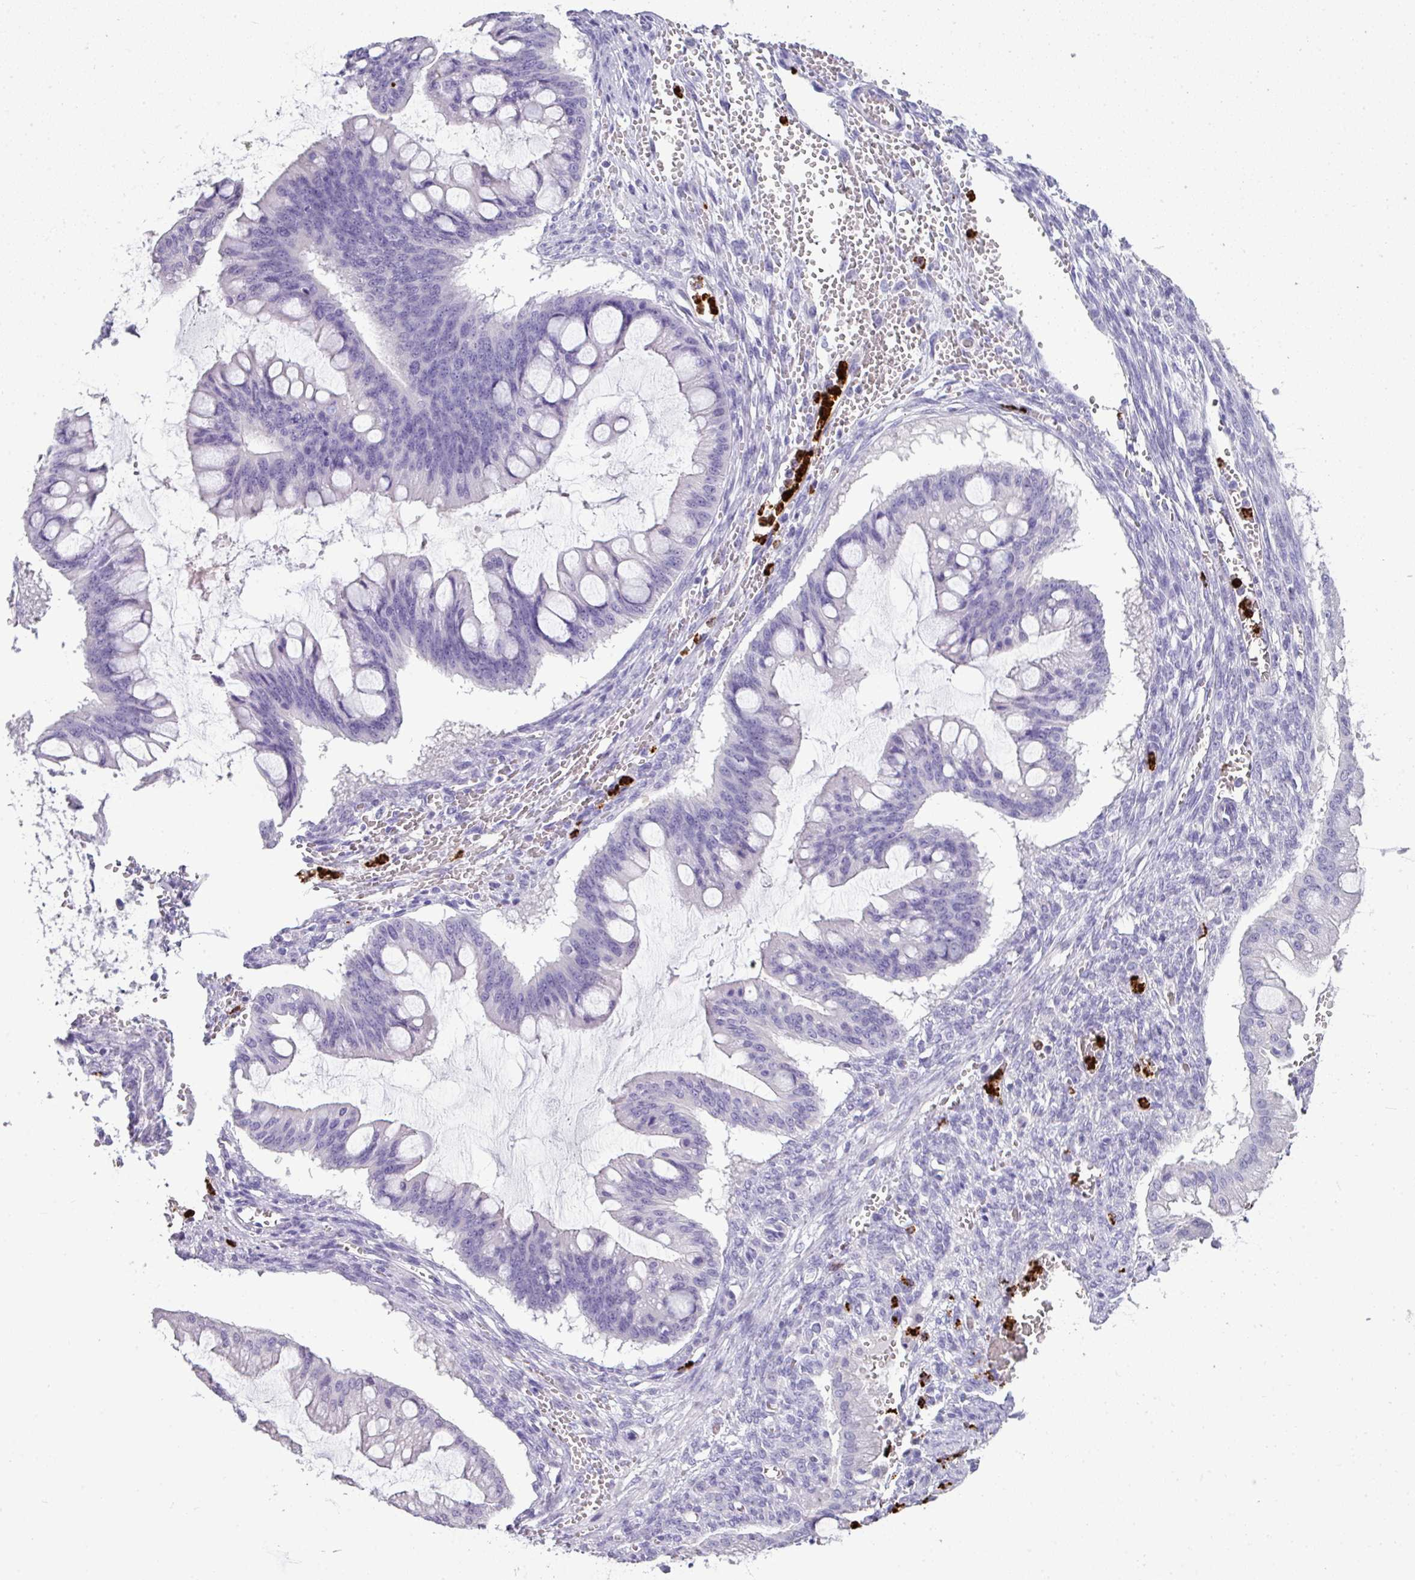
{"staining": {"intensity": "negative", "quantity": "none", "location": "none"}, "tissue": "ovarian cancer", "cell_type": "Tumor cells", "image_type": "cancer", "snomed": [{"axis": "morphology", "description": "Cystadenocarcinoma, mucinous, NOS"}, {"axis": "topography", "description": "Ovary"}], "caption": "An image of mucinous cystadenocarcinoma (ovarian) stained for a protein exhibits no brown staining in tumor cells. (DAB (3,3'-diaminobenzidine) IHC, high magnification).", "gene": "CTSG", "patient": {"sex": "female", "age": 73}}